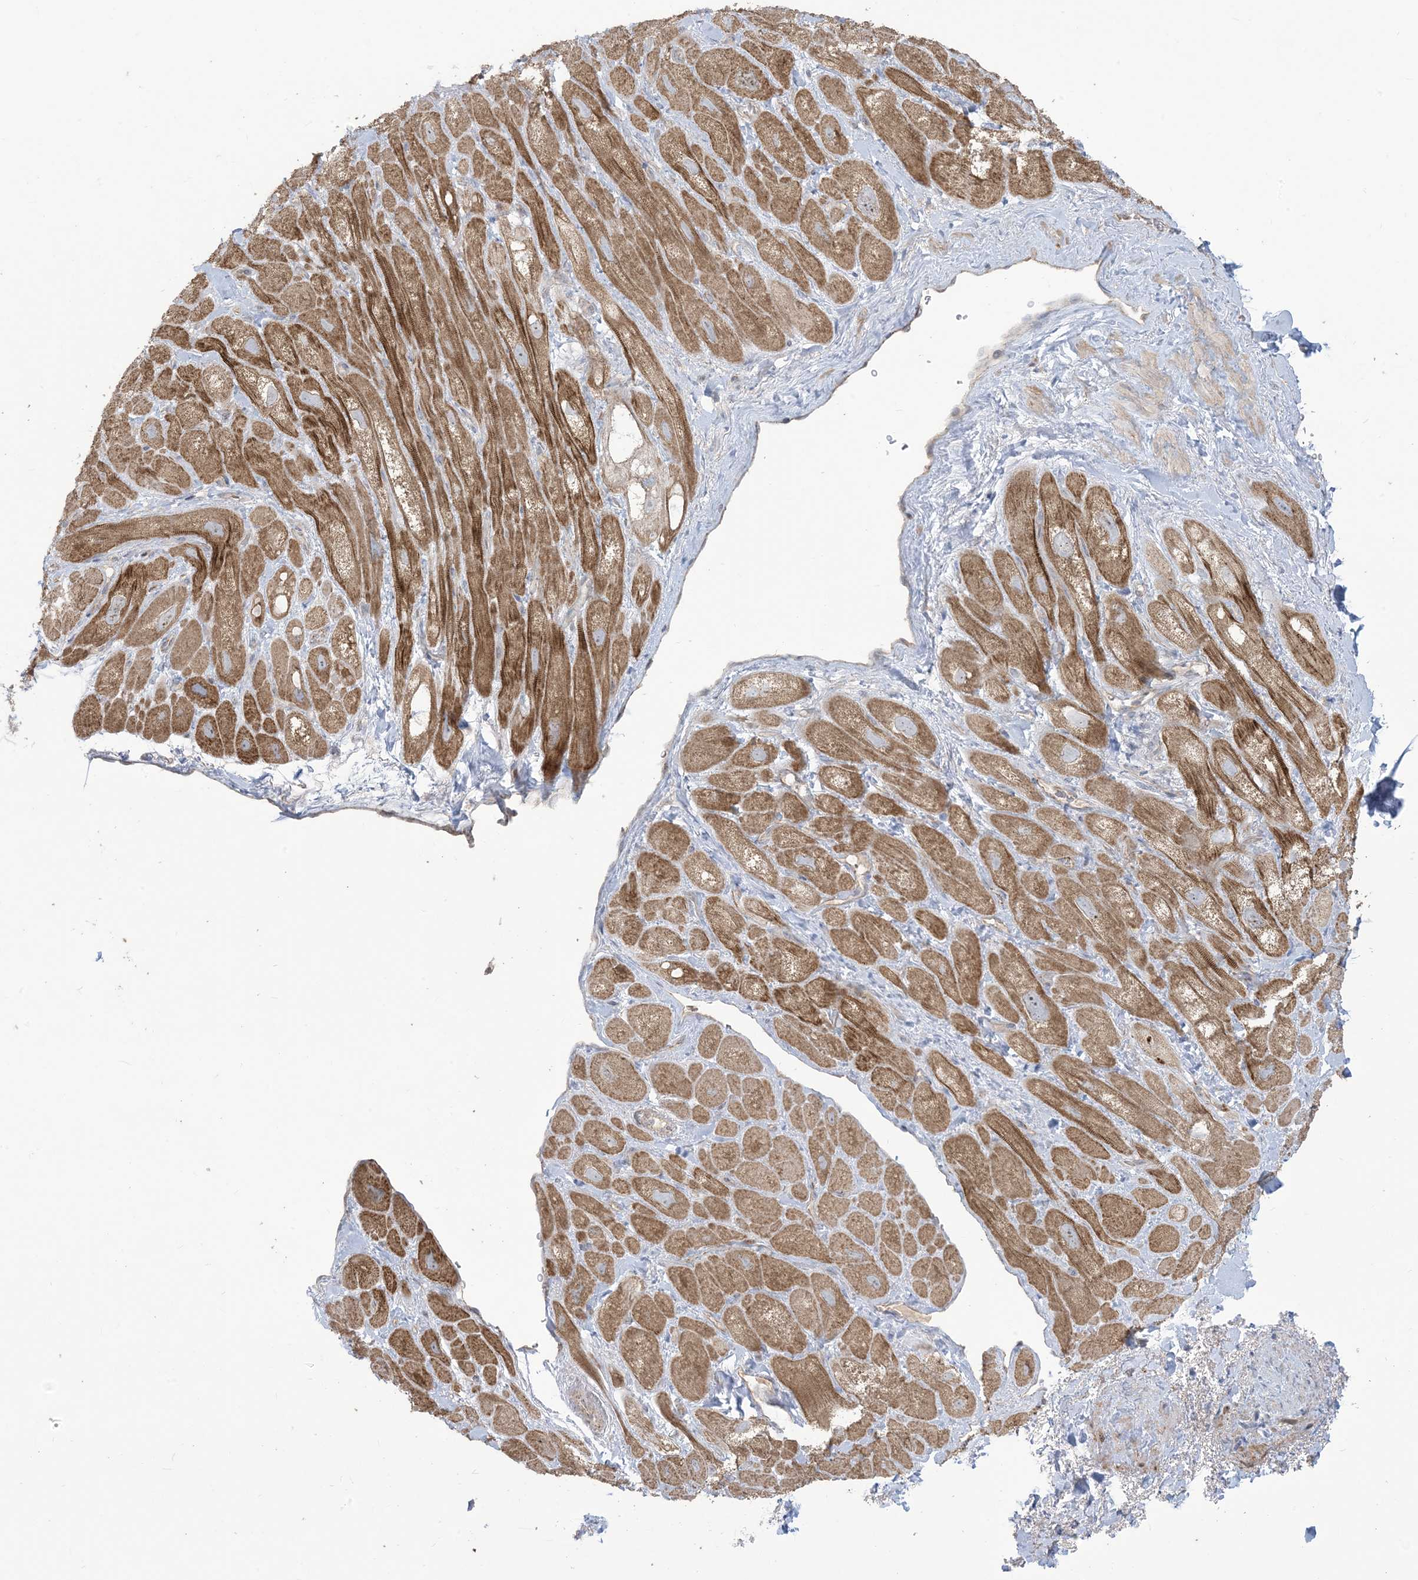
{"staining": {"intensity": "strong", "quantity": ">75%", "location": "cytoplasmic/membranous"}, "tissue": "heart muscle", "cell_type": "Cardiomyocytes", "image_type": "normal", "snomed": [{"axis": "morphology", "description": "Normal tissue, NOS"}, {"axis": "topography", "description": "Heart"}], "caption": "Strong cytoplasmic/membranous staining is identified in about >75% of cardiomyocytes in benign heart muscle. (DAB = brown stain, brightfield microscopy at high magnification).", "gene": "KLHL18", "patient": {"sex": "male", "age": 49}}